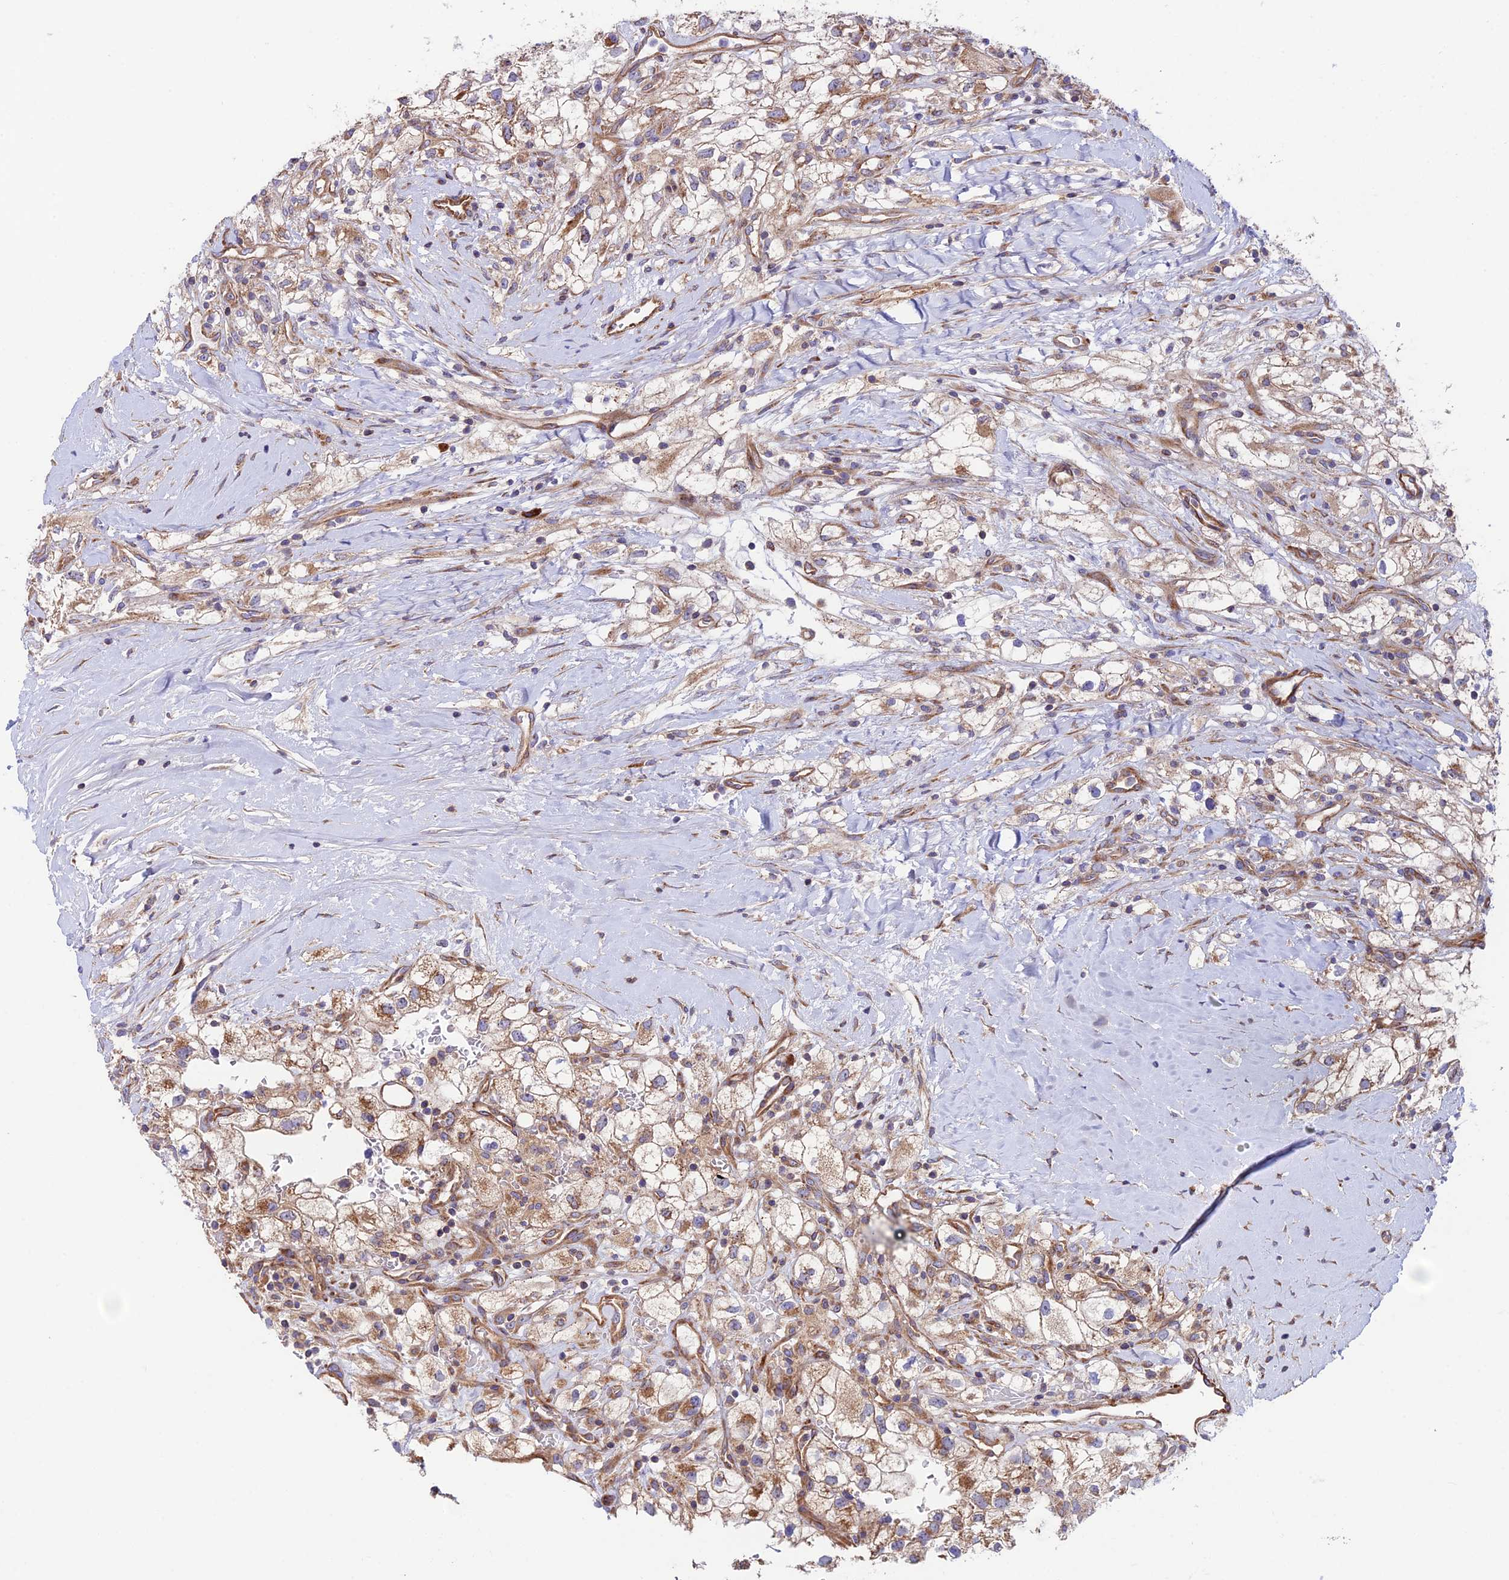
{"staining": {"intensity": "weak", "quantity": "25%-75%", "location": "cytoplasmic/membranous"}, "tissue": "renal cancer", "cell_type": "Tumor cells", "image_type": "cancer", "snomed": [{"axis": "morphology", "description": "Adenocarcinoma, NOS"}, {"axis": "topography", "description": "Kidney"}], "caption": "An immunohistochemistry image of tumor tissue is shown. Protein staining in brown highlights weak cytoplasmic/membranous positivity in renal cancer (adenocarcinoma) within tumor cells.", "gene": "VPS13C", "patient": {"sex": "male", "age": 59}}